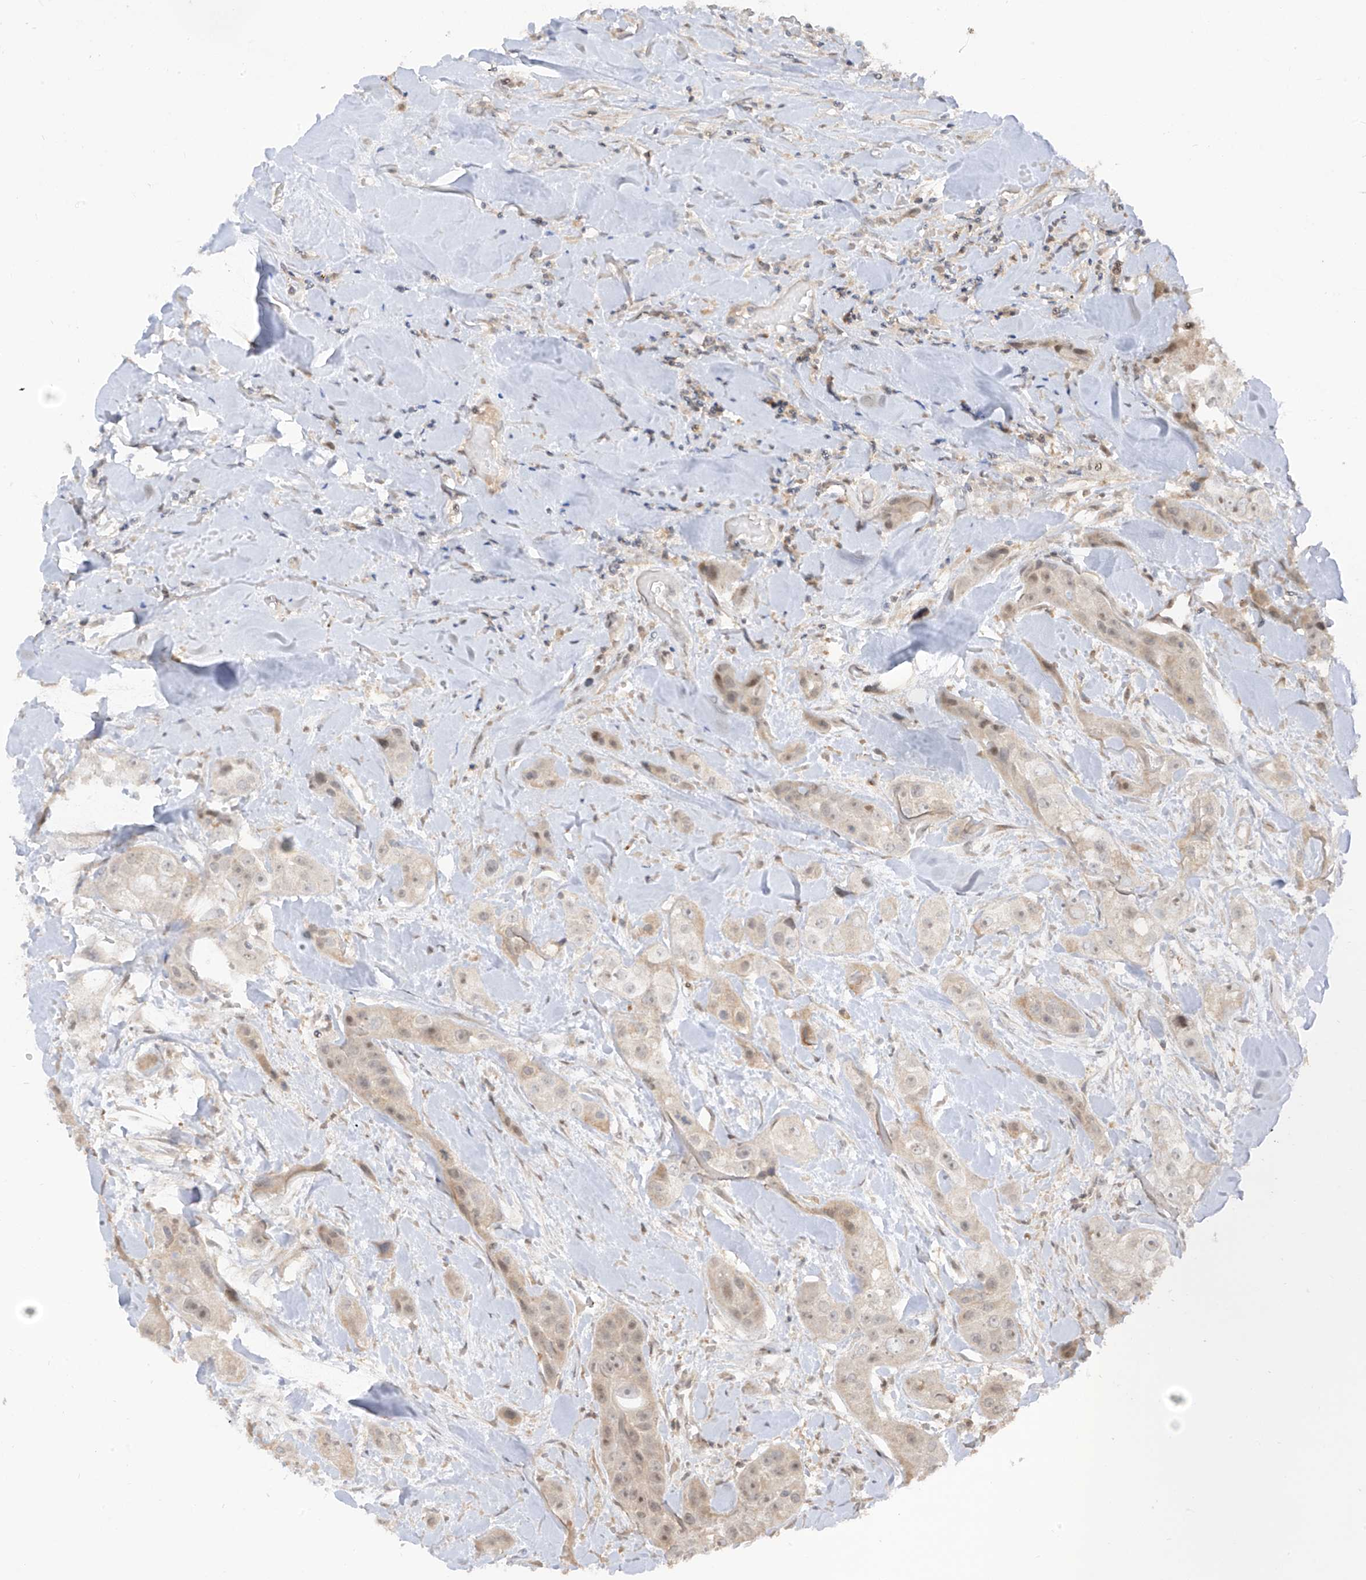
{"staining": {"intensity": "moderate", "quantity": "<25%", "location": "nuclear"}, "tissue": "head and neck cancer", "cell_type": "Tumor cells", "image_type": "cancer", "snomed": [{"axis": "morphology", "description": "Normal tissue, NOS"}, {"axis": "morphology", "description": "Squamous cell carcinoma, NOS"}, {"axis": "topography", "description": "Skeletal muscle"}, {"axis": "topography", "description": "Head-Neck"}], "caption": "Head and neck cancer (squamous cell carcinoma) stained for a protein displays moderate nuclear positivity in tumor cells.", "gene": "COLGALT2", "patient": {"sex": "male", "age": 51}}